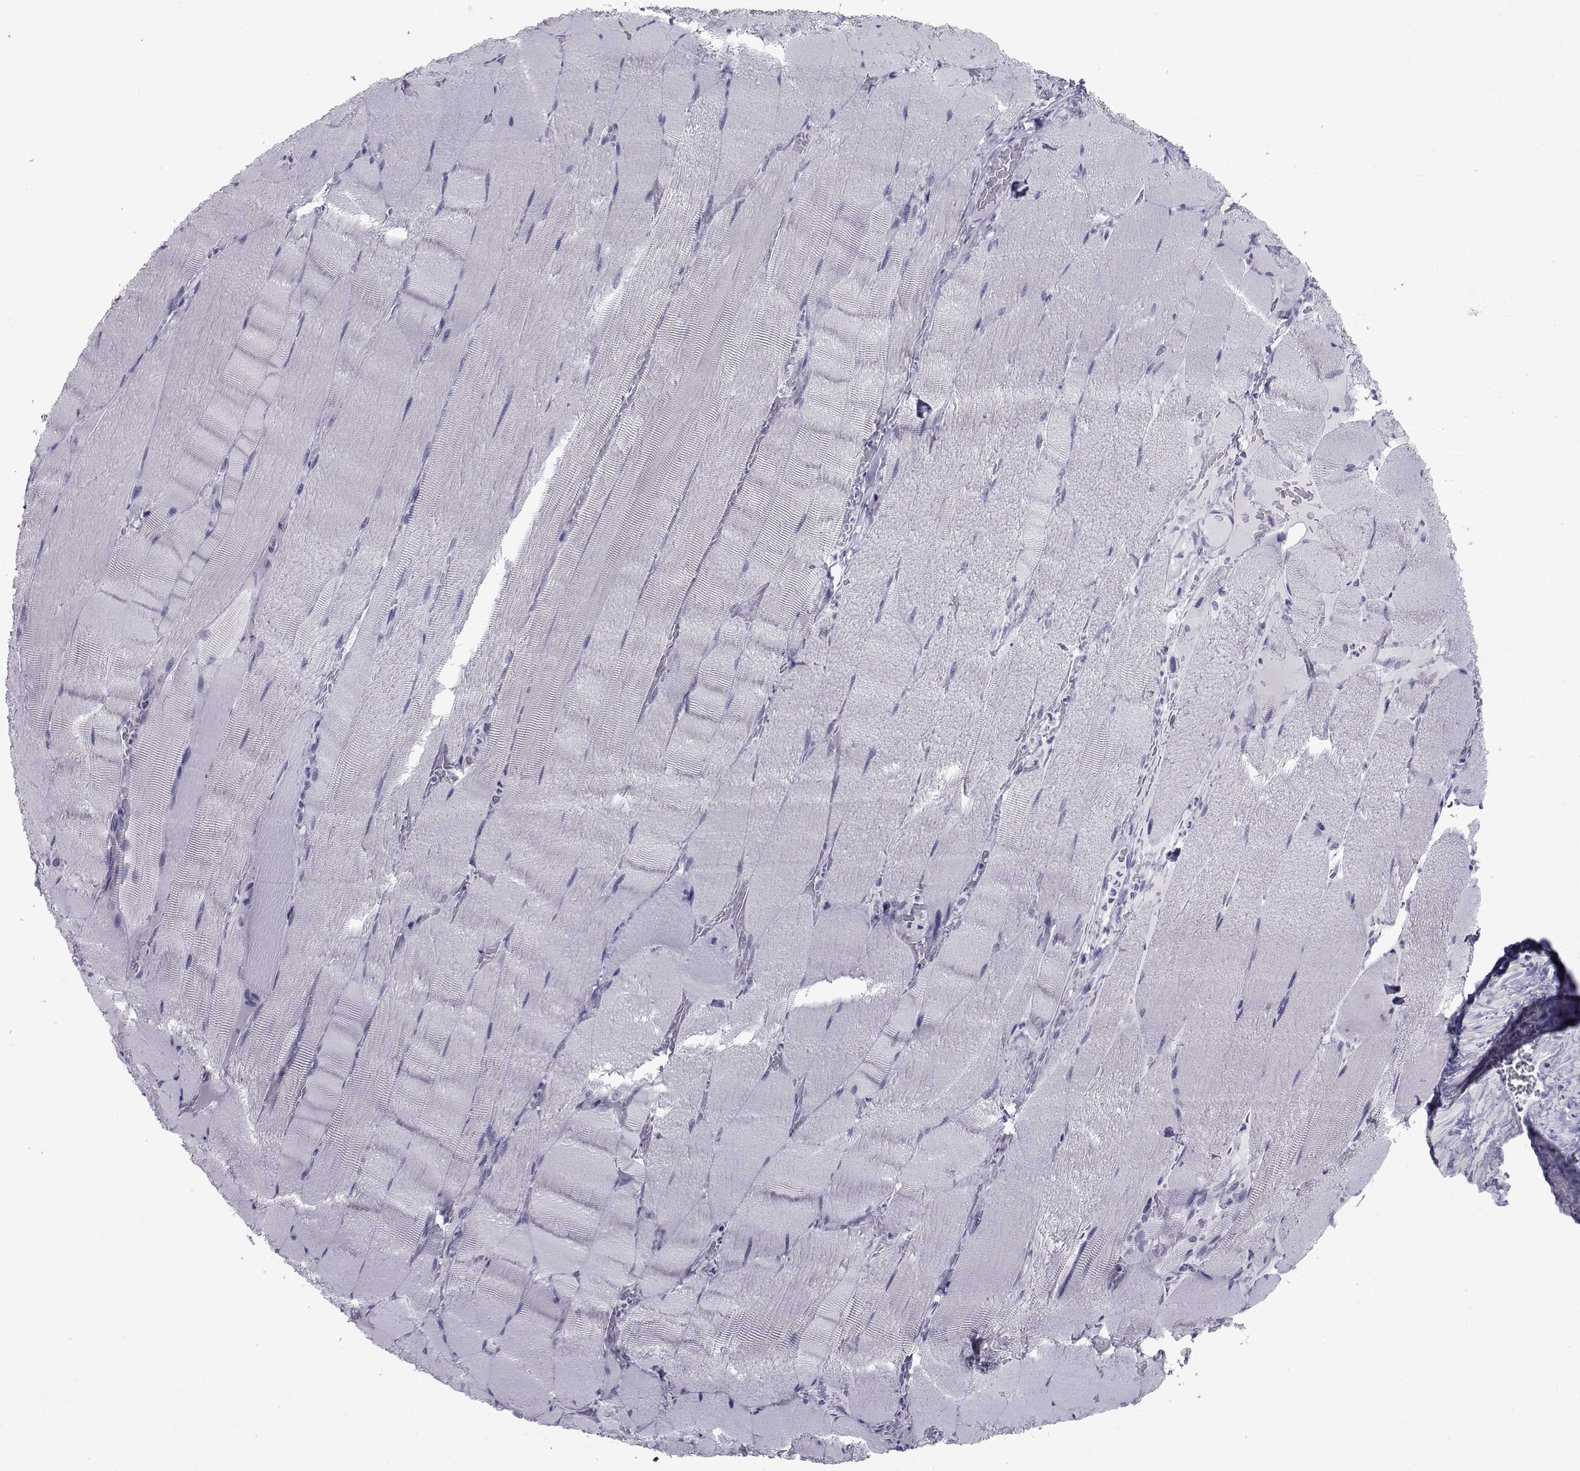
{"staining": {"intensity": "negative", "quantity": "none", "location": "none"}, "tissue": "skeletal muscle", "cell_type": "Myocytes", "image_type": "normal", "snomed": [{"axis": "morphology", "description": "Normal tissue, NOS"}, {"axis": "topography", "description": "Skeletal muscle"}], "caption": "Photomicrograph shows no significant protein positivity in myocytes of unremarkable skeletal muscle. (DAB (3,3'-diaminobenzidine) IHC, high magnification).", "gene": "PDE6G", "patient": {"sex": "male", "age": 56}}